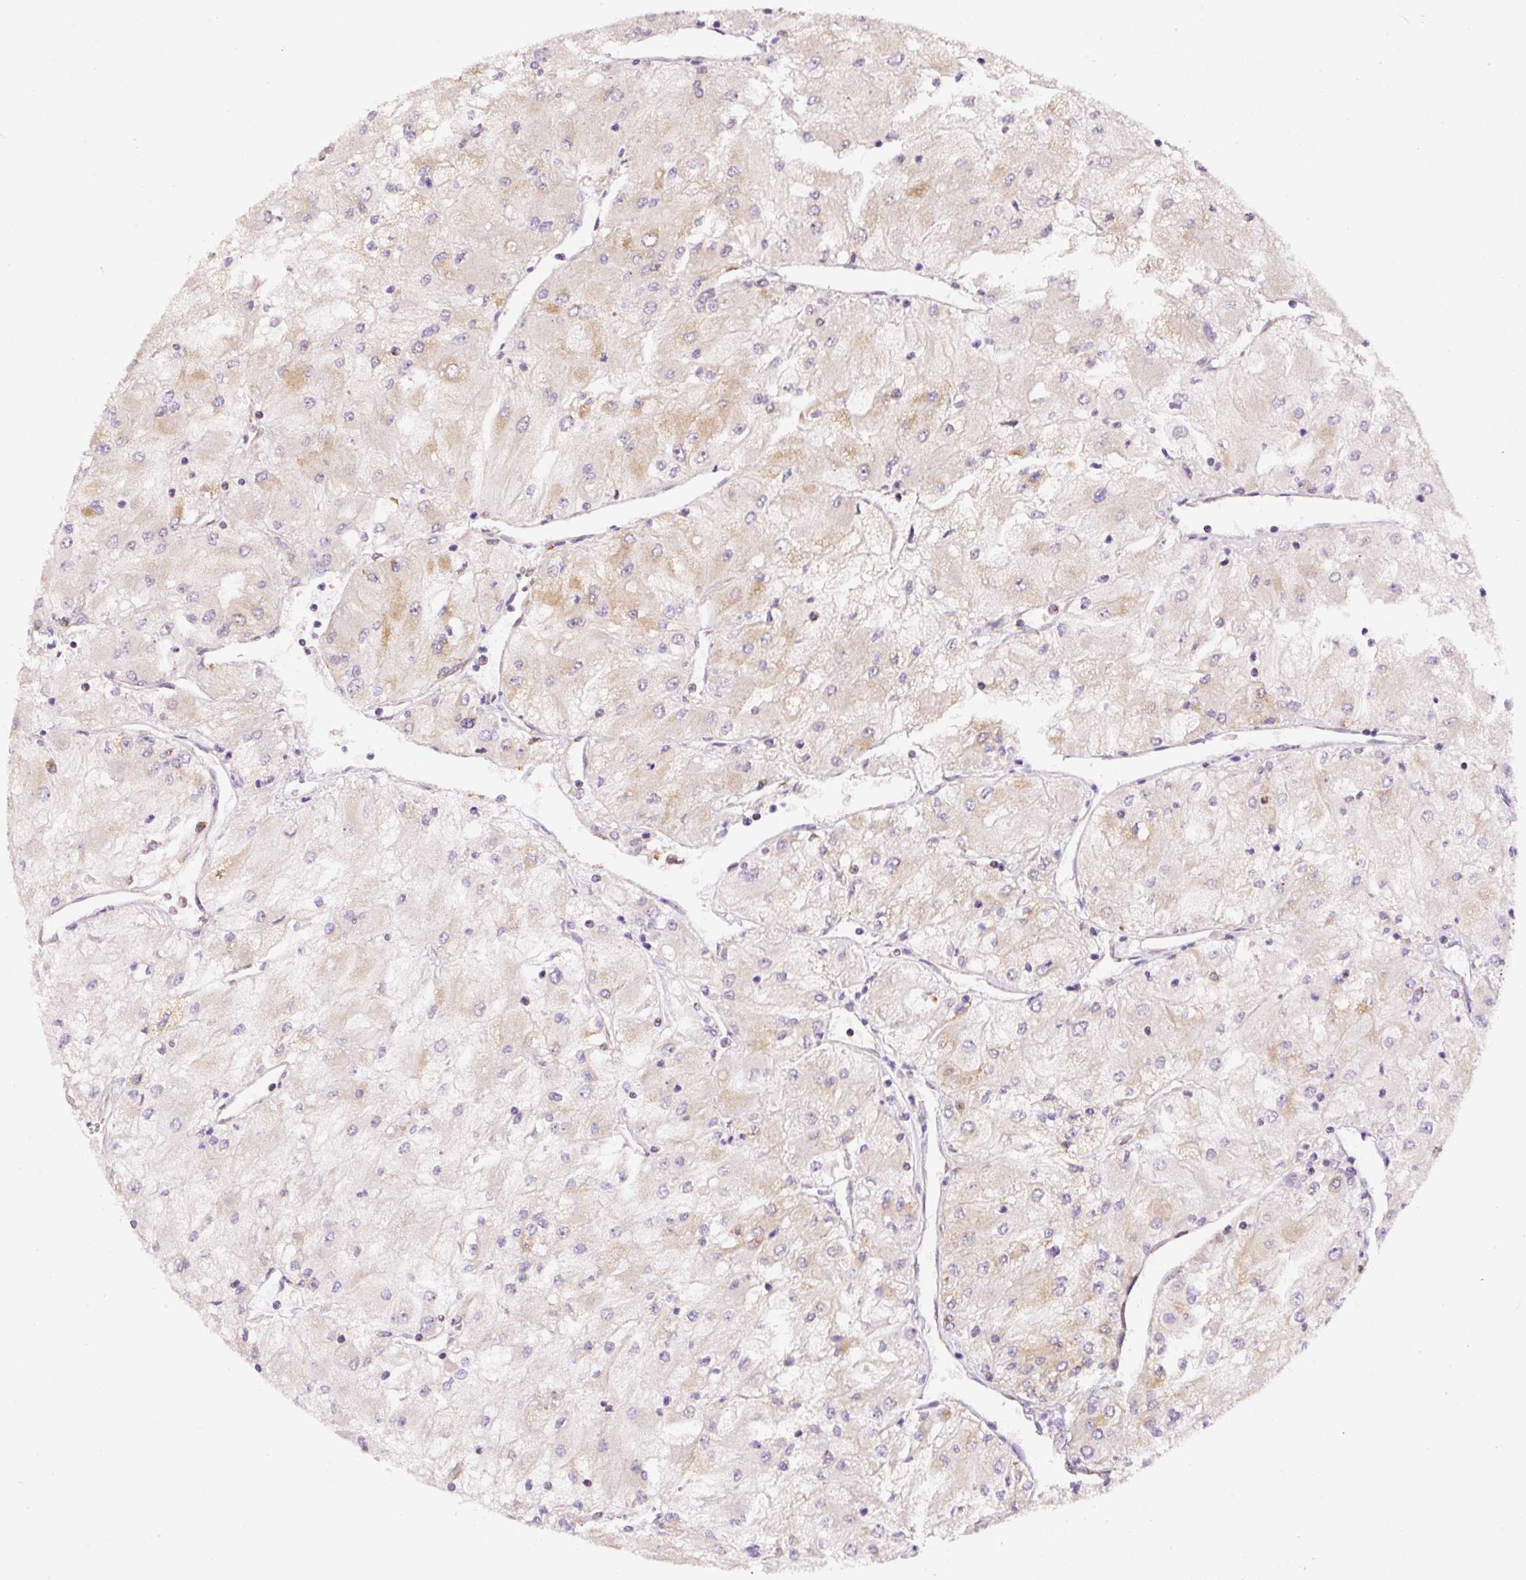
{"staining": {"intensity": "weak", "quantity": "<25%", "location": "cytoplasmic/membranous"}, "tissue": "renal cancer", "cell_type": "Tumor cells", "image_type": "cancer", "snomed": [{"axis": "morphology", "description": "Adenocarcinoma, NOS"}, {"axis": "topography", "description": "Kidney"}], "caption": "This is a histopathology image of IHC staining of renal adenocarcinoma, which shows no expression in tumor cells.", "gene": "NDUFAF2", "patient": {"sex": "male", "age": 80}}